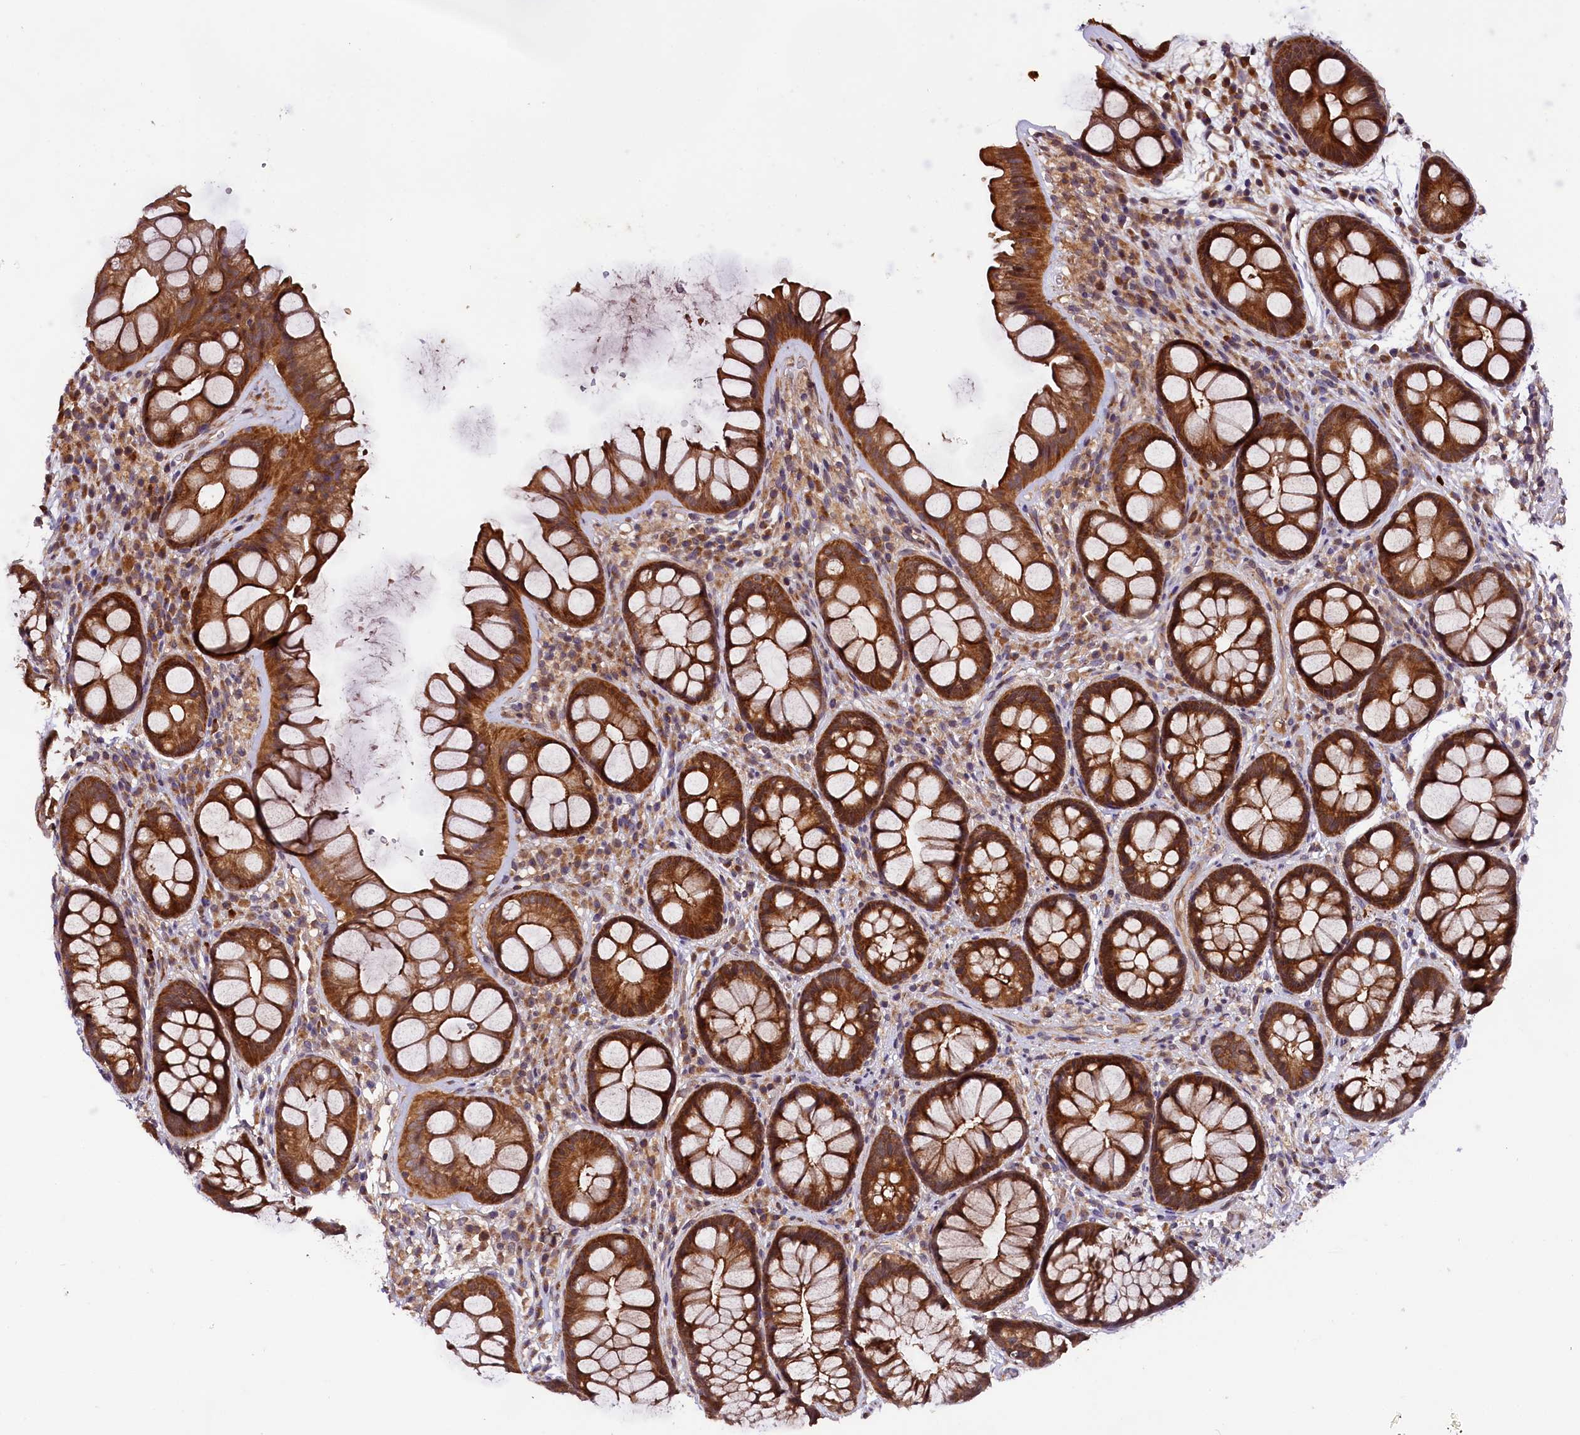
{"staining": {"intensity": "strong", "quantity": ">75%", "location": "cytoplasmic/membranous"}, "tissue": "rectum", "cell_type": "Glandular cells", "image_type": "normal", "snomed": [{"axis": "morphology", "description": "Normal tissue, NOS"}, {"axis": "topography", "description": "Rectum"}], "caption": "Protein analysis of unremarkable rectum reveals strong cytoplasmic/membranous expression in about >75% of glandular cells. (IHC, brightfield microscopy, high magnification).", "gene": "DOHH", "patient": {"sex": "male", "age": 74}}